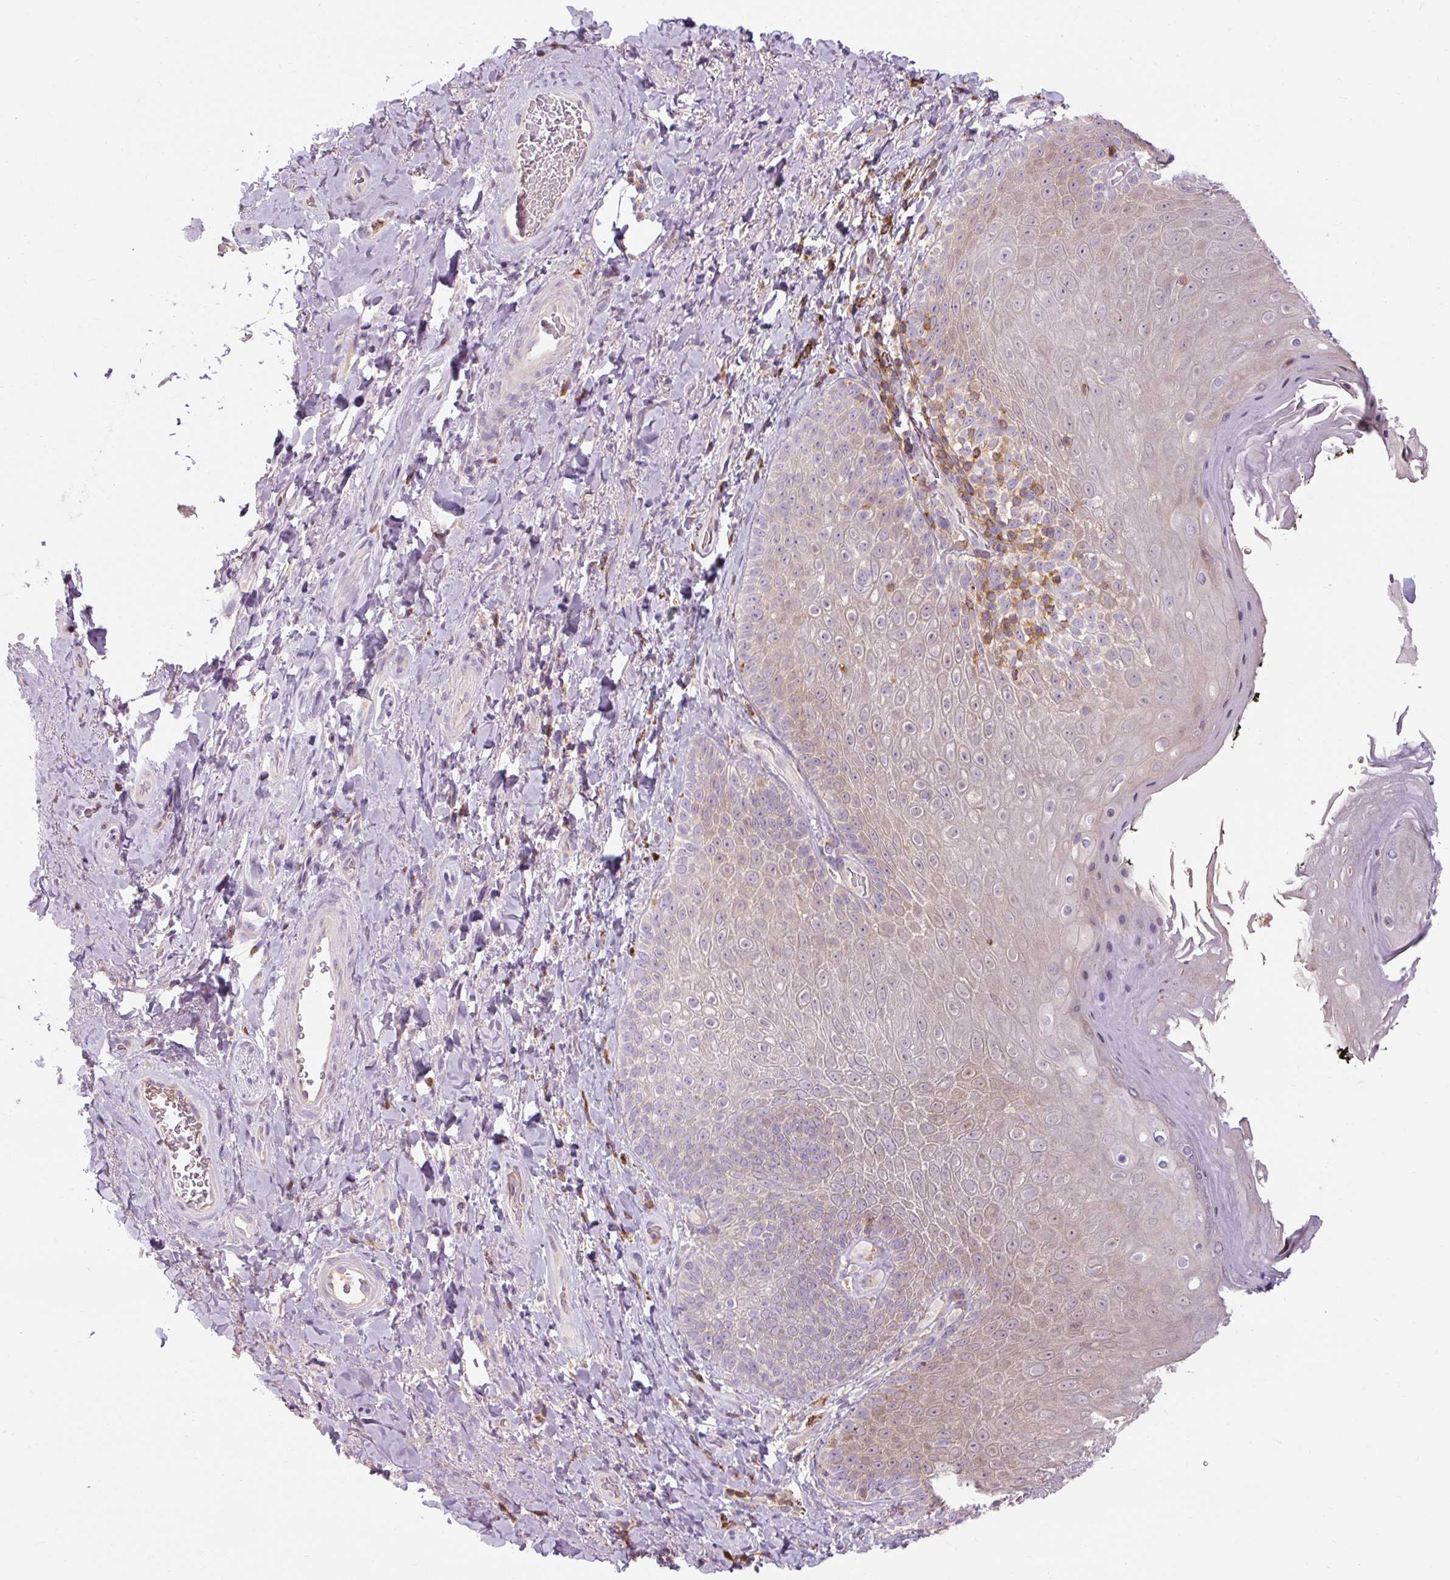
{"staining": {"intensity": "weak", "quantity": "<25%", "location": "cytoplasmic/membranous"}, "tissue": "skin", "cell_type": "Epidermal cells", "image_type": "normal", "snomed": [{"axis": "morphology", "description": "Normal tissue, NOS"}, {"axis": "topography", "description": "Anal"}, {"axis": "topography", "description": "Peripheral nerve tissue"}], "caption": "High magnification brightfield microscopy of benign skin stained with DAB (brown) and counterstained with hematoxylin (blue): epidermal cells show no significant staining. (DAB immunohistochemistry (IHC), high magnification).", "gene": "TIGD2", "patient": {"sex": "male", "age": 53}}